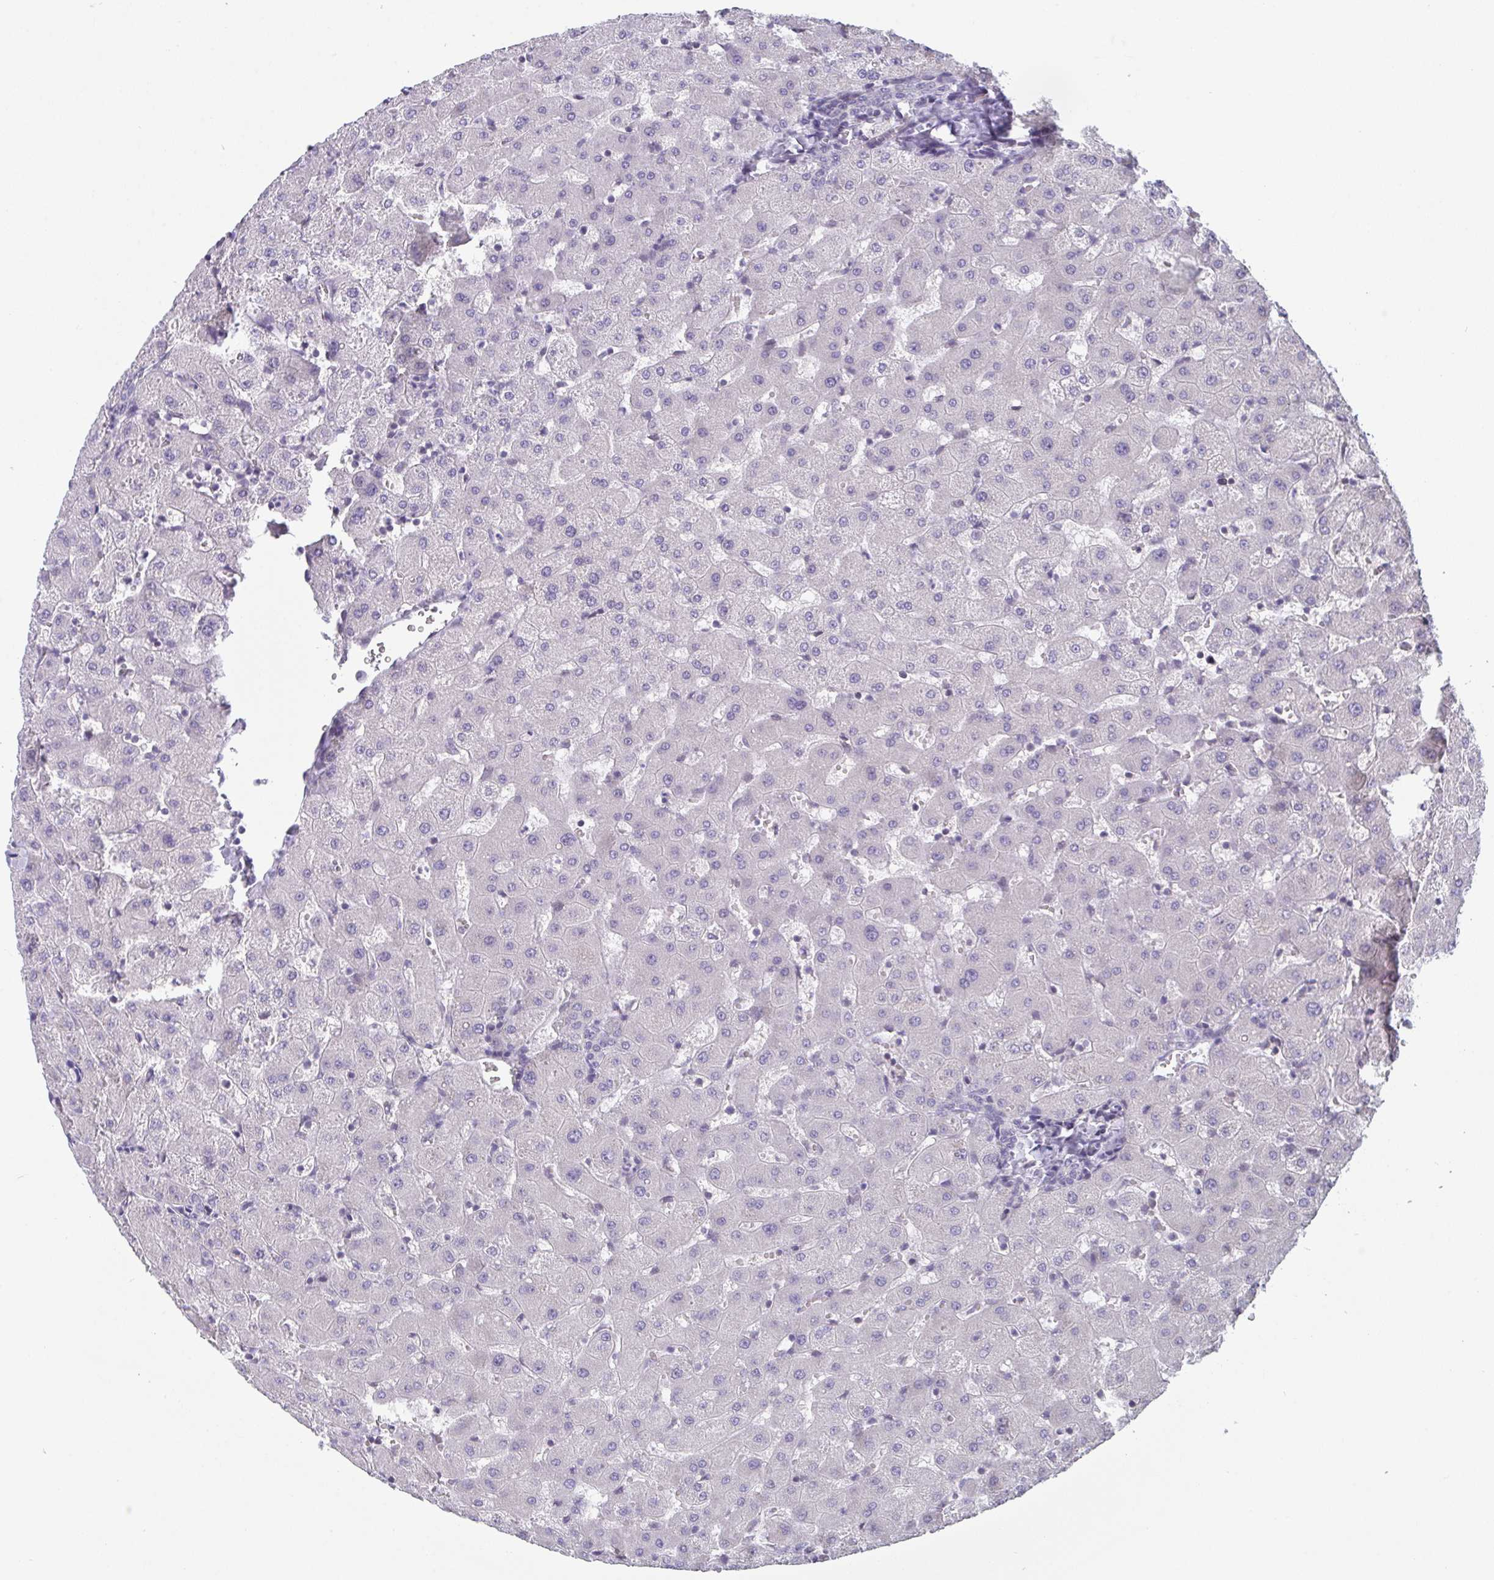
{"staining": {"intensity": "negative", "quantity": "none", "location": "none"}, "tissue": "liver", "cell_type": "Cholangiocytes", "image_type": "normal", "snomed": [{"axis": "morphology", "description": "Normal tissue, NOS"}, {"axis": "topography", "description": "Liver"}], "caption": "High magnification brightfield microscopy of unremarkable liver stained with DAB (brown) and counterstained with hematoxylin (blue): cholangiocytes show no significant expression.", "gene": "BMAL2", "patient": {"sex": "female", "age": 63}}